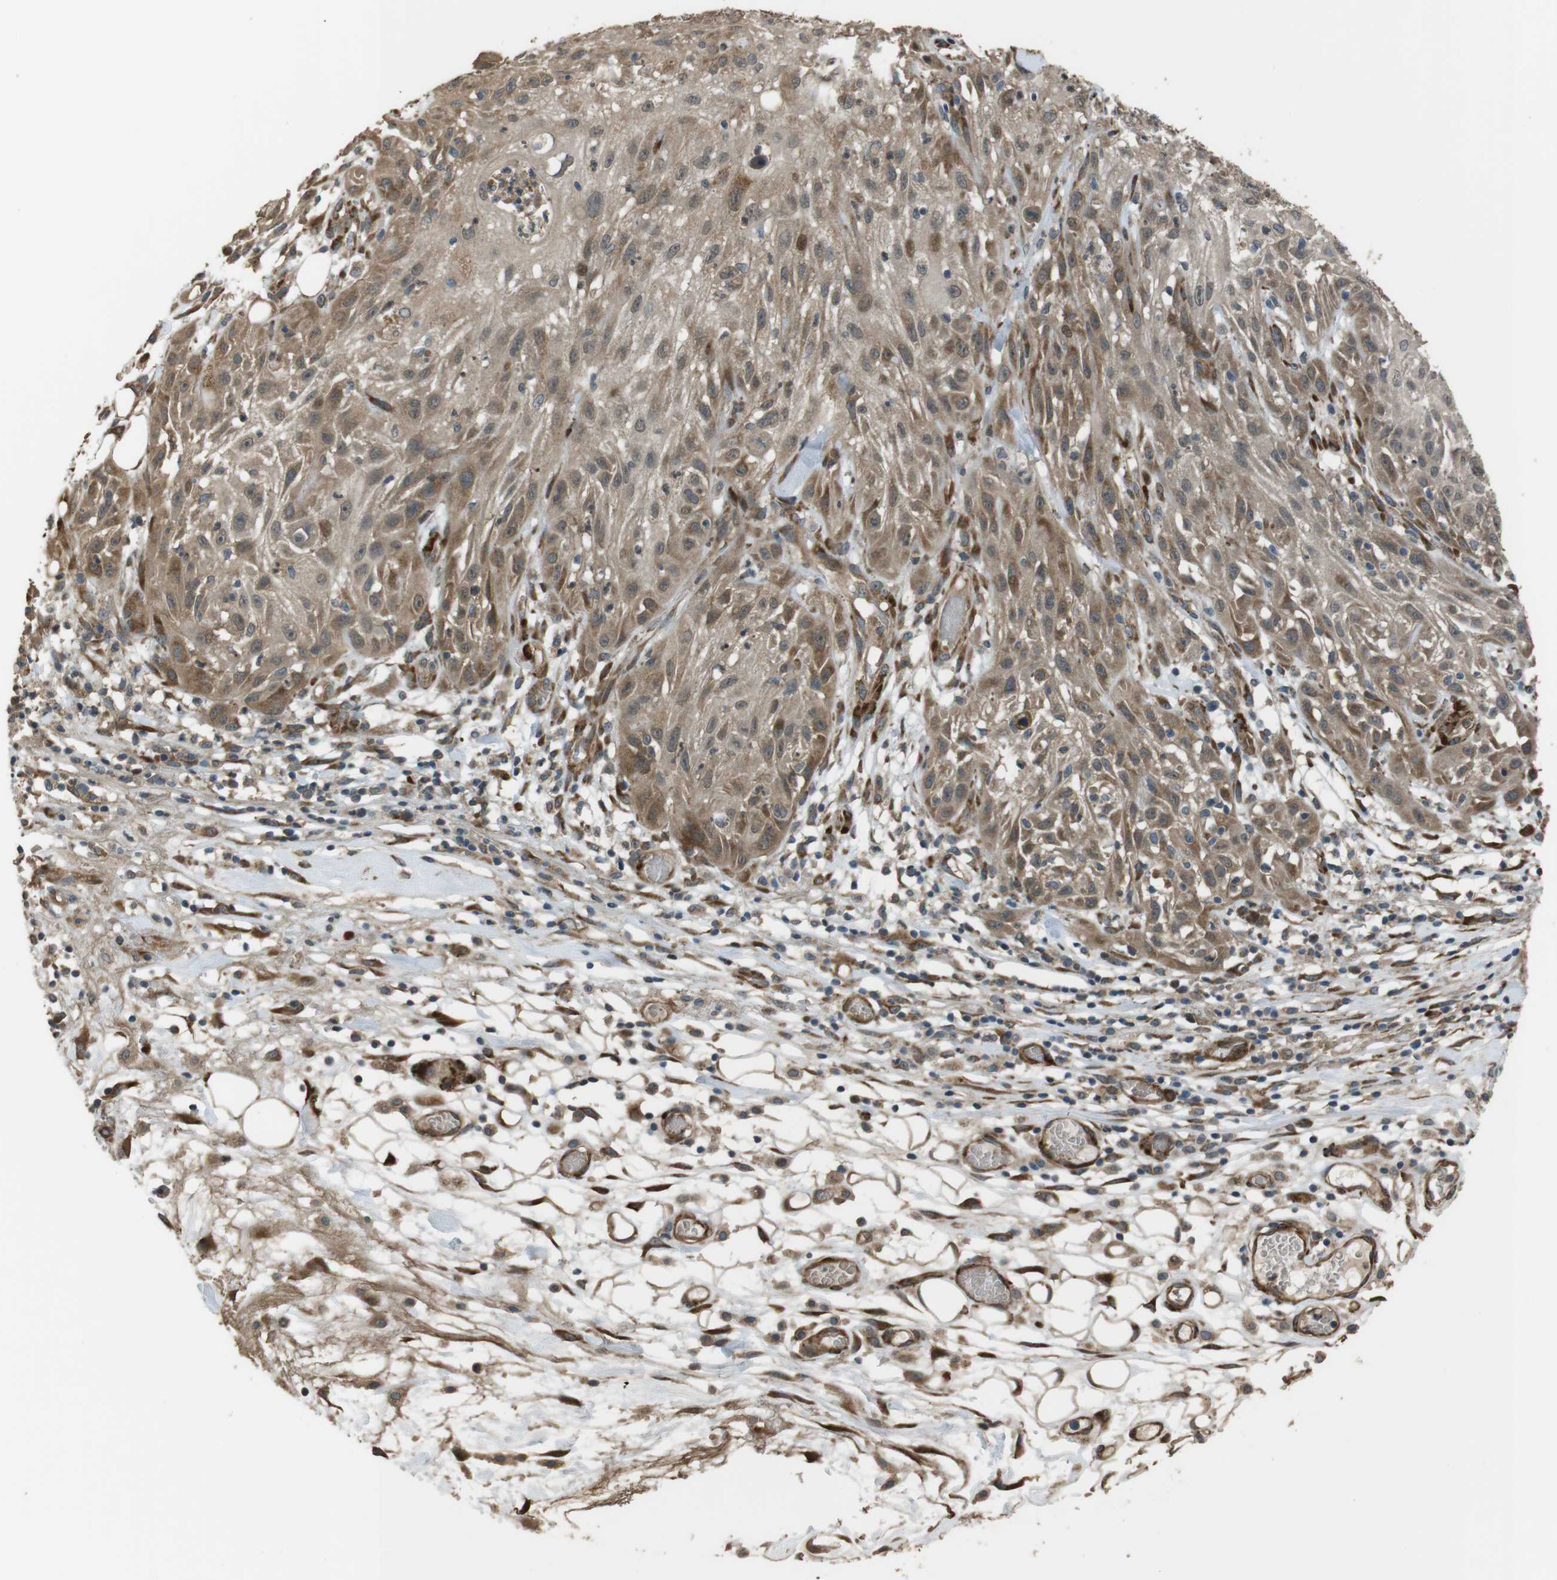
{"staining": {"intensity": "moderate", "quantity": ">75%", "location": "cytoplasmic/membranous"}, "tissue": "skin cancer", "cell_type": "Tumor cells", "image_type": "cancer", "snomed": [{"axis": "morphology", "description": "Squamous cell carcinoma, NOS"}, {"axis": "topography", "description": "Skin"}], "caption": "IHC staining of skin cancer, which displays medium levels of moderate cytoplasmic/membranous expression in approximately >75% of tumor cells indicating moderate cytoplasmic/membranous protein expression. The staining was performed using DAB (brown) for protein detection and nuclei were counterstained in hematoxylin (blue).", "gene": "MSRB3", "patient": {"sex": "male", "age": 75}}